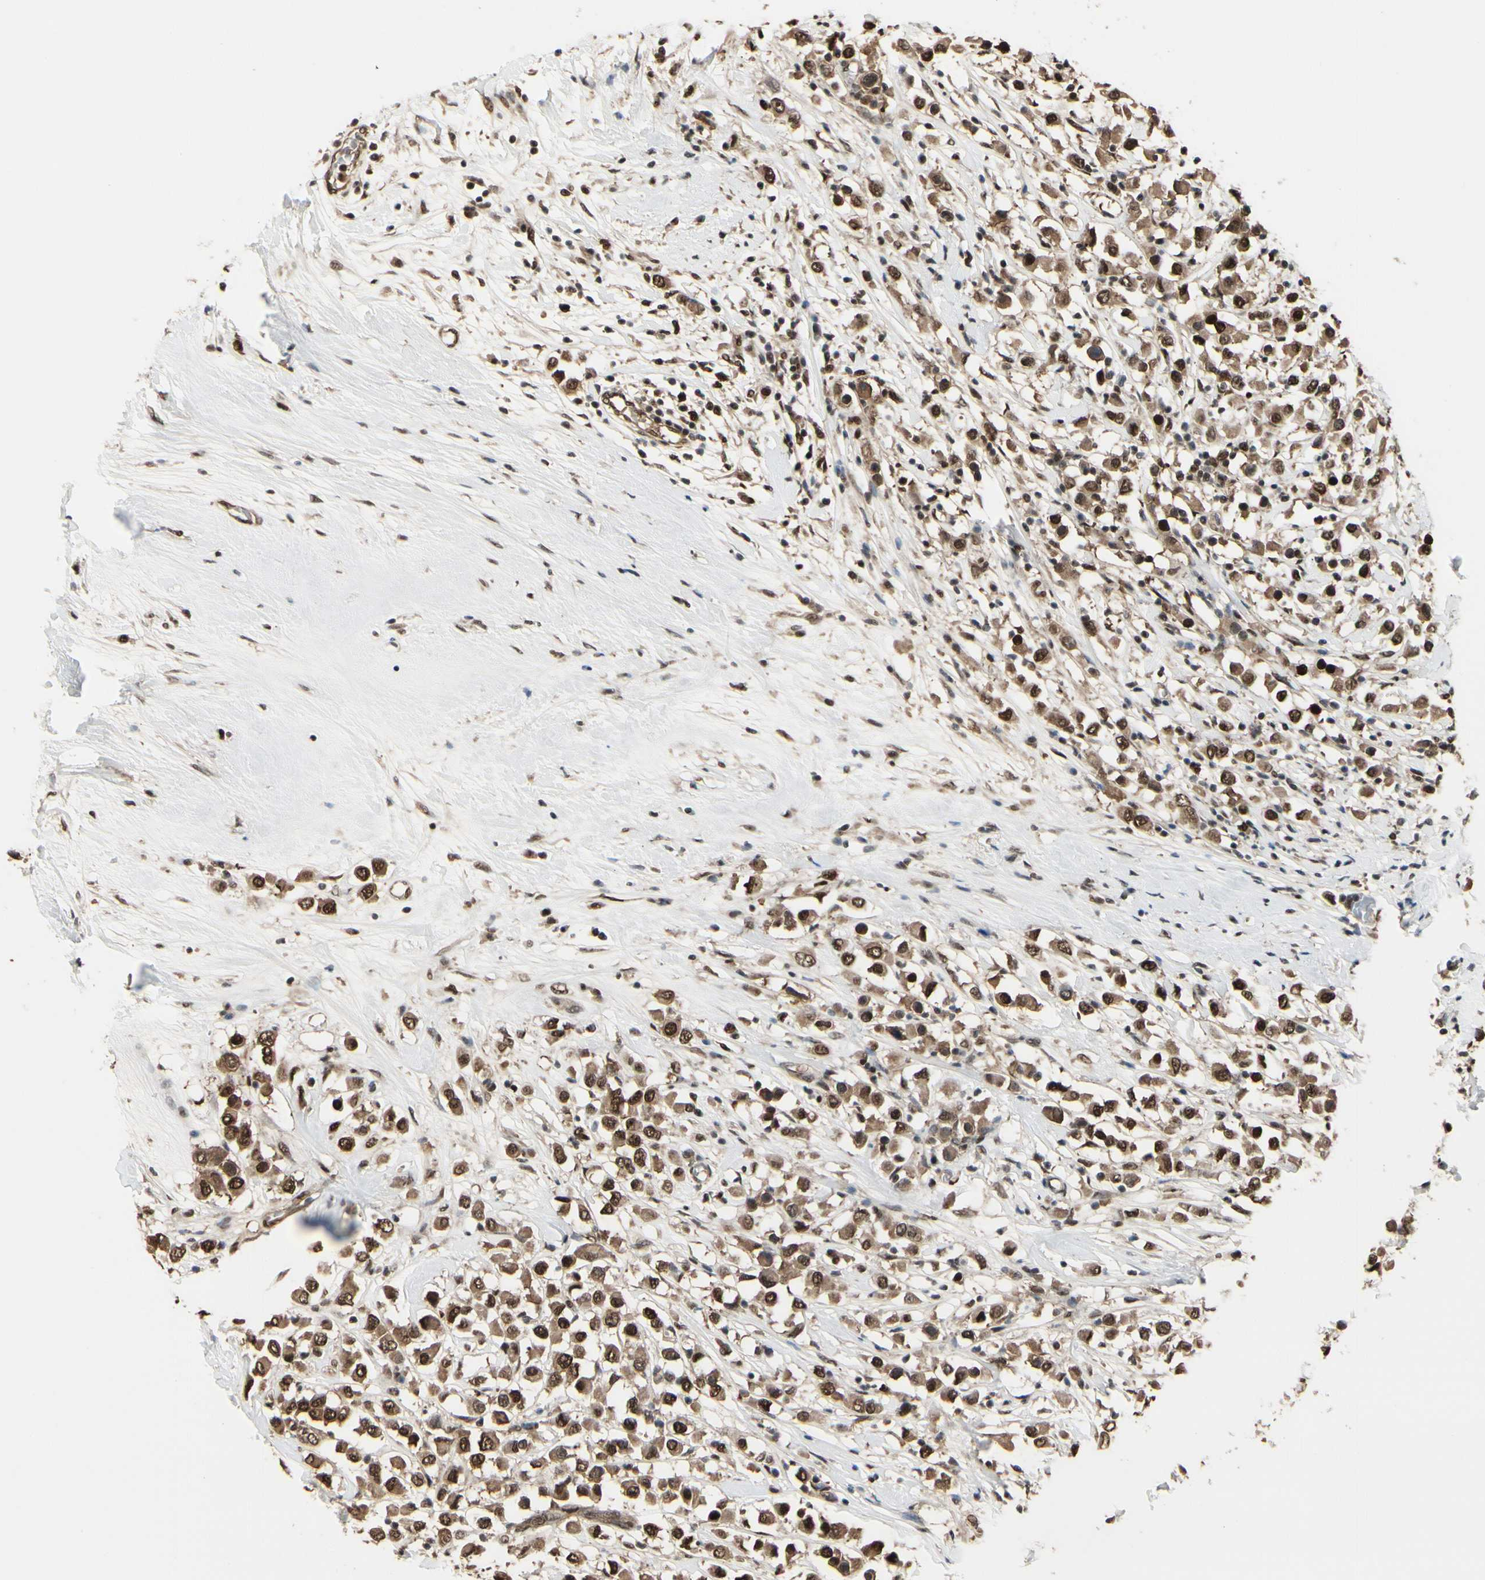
{"staining": {"intensity": "strong", "quantity": ">75%", "location": "cytoplasmic/membranous,nuclear"}, "tissue": "breast cancer", "cell_type": "Tumor cells", "image_type": "cancer", "snomed": [{"axis": "morphology", "description": "Duct carcinoma"}, {"axis": "topography", "description": "Breast"}], "caption": "This is an image of immunohistochemistry staining of breast infiltrating ductal carcinoma, which shows strong expression in the cytoplasmic/membranous and nuclear of tumor cells.", "gene": "HSF1", "patient": {"sex": "female", "age": 61}}